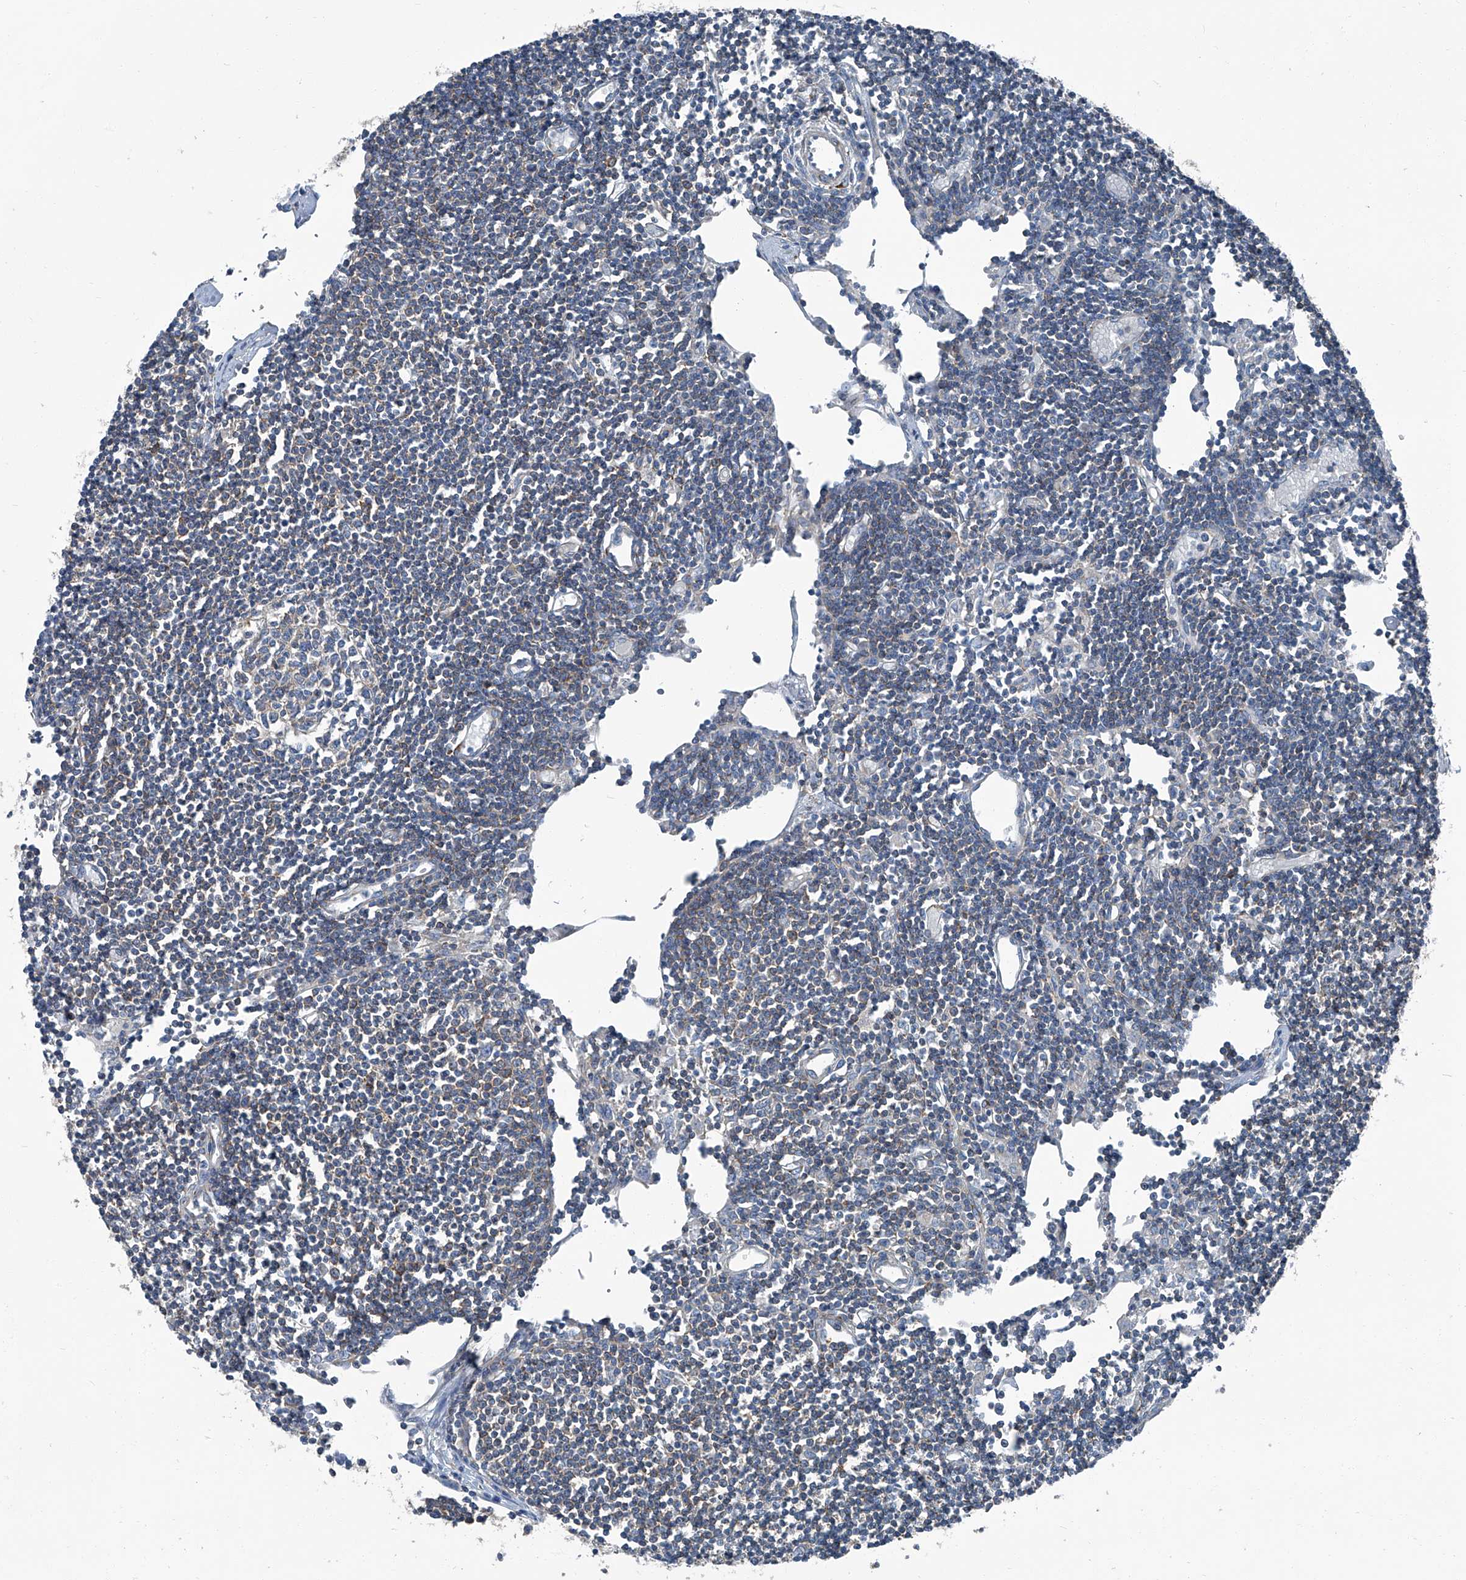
{"staining": {"intensity": "moderate", "quantity": "<25%", "location": "cytoplasmic/membranous"}, "tissue": "lymph node", "cell_type": "Germinal center cells", "image_type": "normal", "snomed": [{"axis": "morphology", "description": "Normal tissue, NOS"}, {"axis": "topography", "description": "Lymph node"}], "caption": "Immunohistochemistry staining of normal lymph node, which reveals low levels of moderate cytoplasmic/membranous expression in approximately <25% of germinal center cells indicating moderate cytoplasmic/membranous protein expression. The staining was performed using DAB (brown) for protein detection and nuclei were counterstained in hematoxylin (blue).", "gene": "SEPTIN7", "patient": {"sex": "female", "age": 11}}